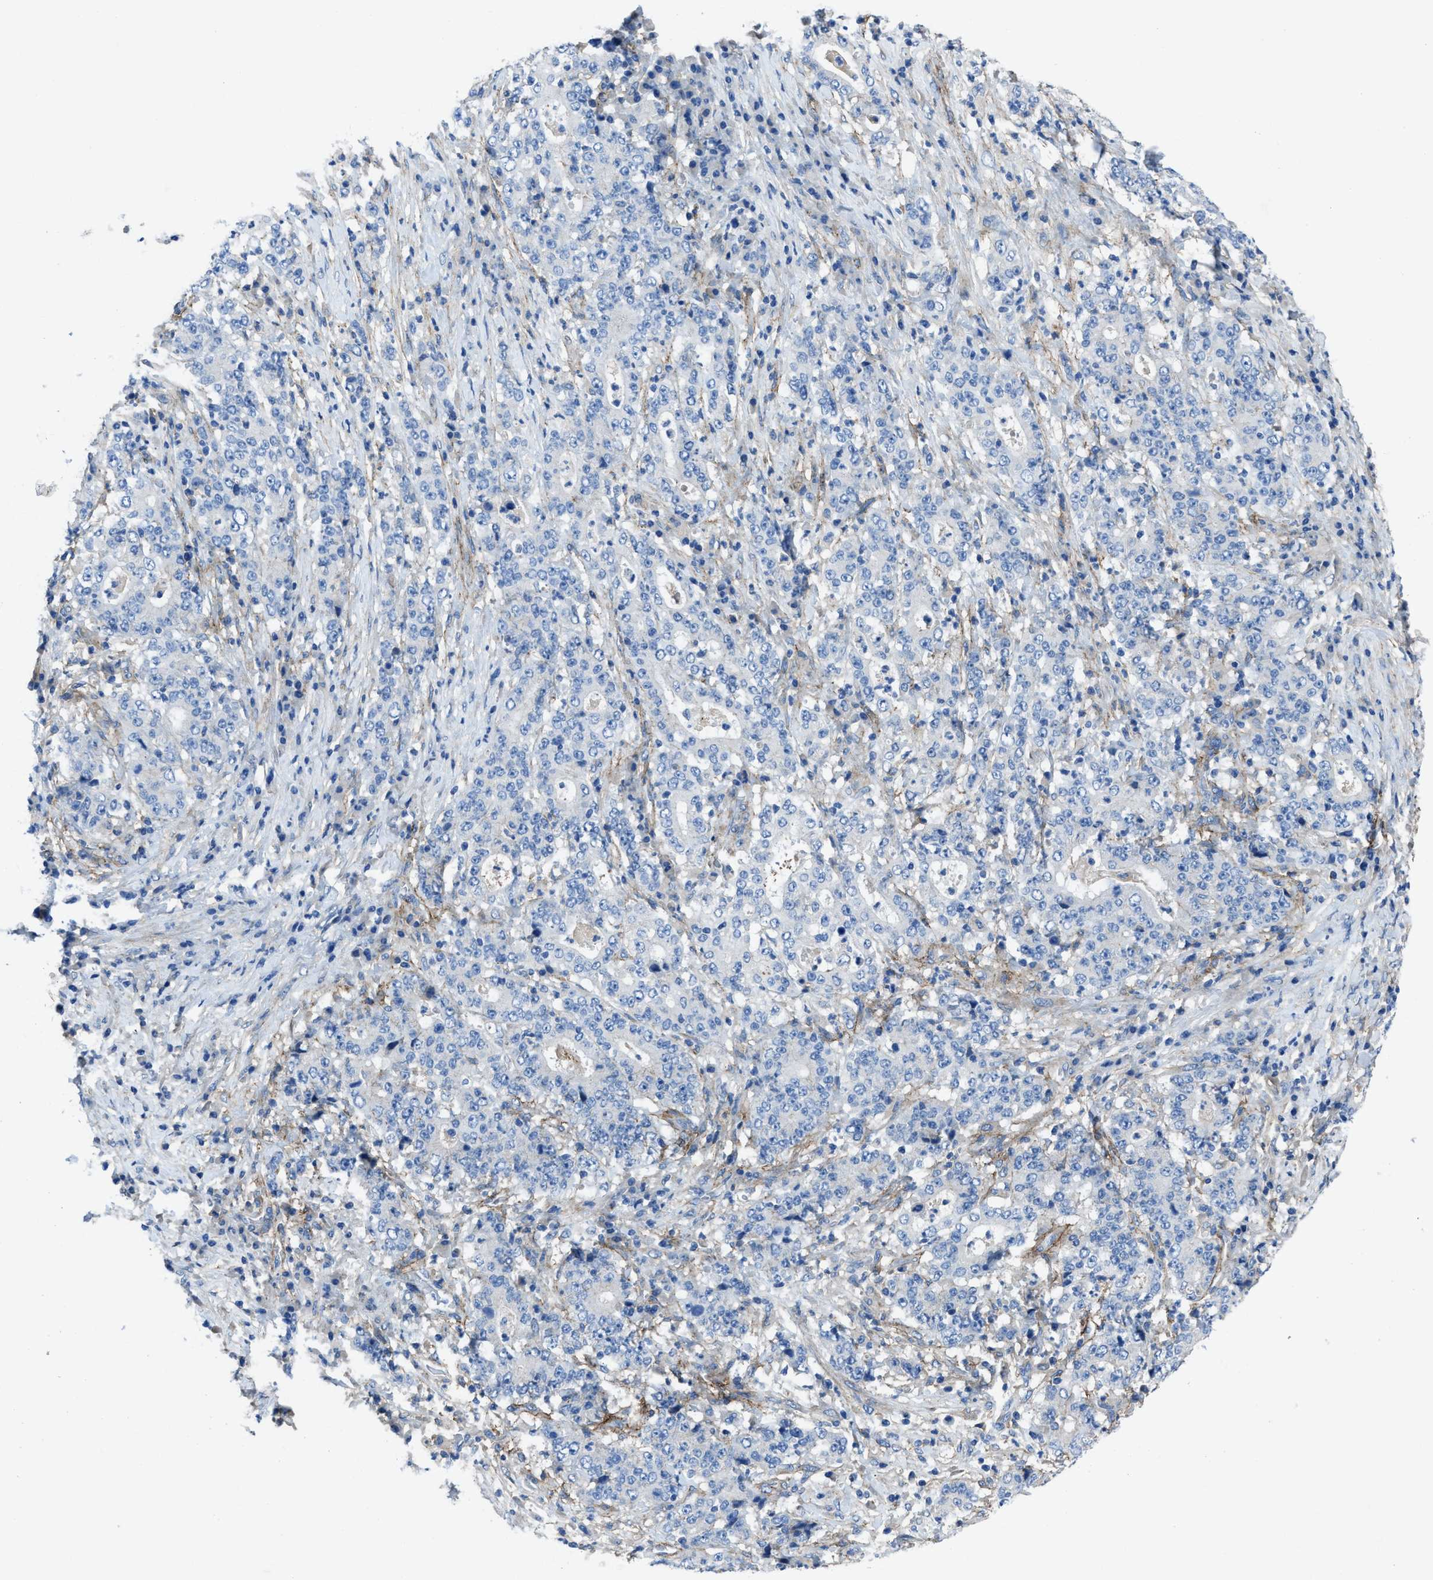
{"staining": {"intensity": "negative", "quantity": "none", "location": "none"}, "tissue": "stomach cancer", "cell_type": "Tumor cells", "image_type": "cancer", "snomed": [{"axis": "morphology", "description": "Normal tissue, NOS"}, {"axis": "morphology", "description": "Adenocarcinoma, NOS"}, {"axis": "topography", "description": "Stomach, upper"}, {"axis": "topography", "description": "Stomach"}], "caption": "There is no significant positivity in tumor cells of stomach cancer (adenocarcinoma).", "gene": "PTGFRN", "patient": {"sex": "male", "age": 59}}